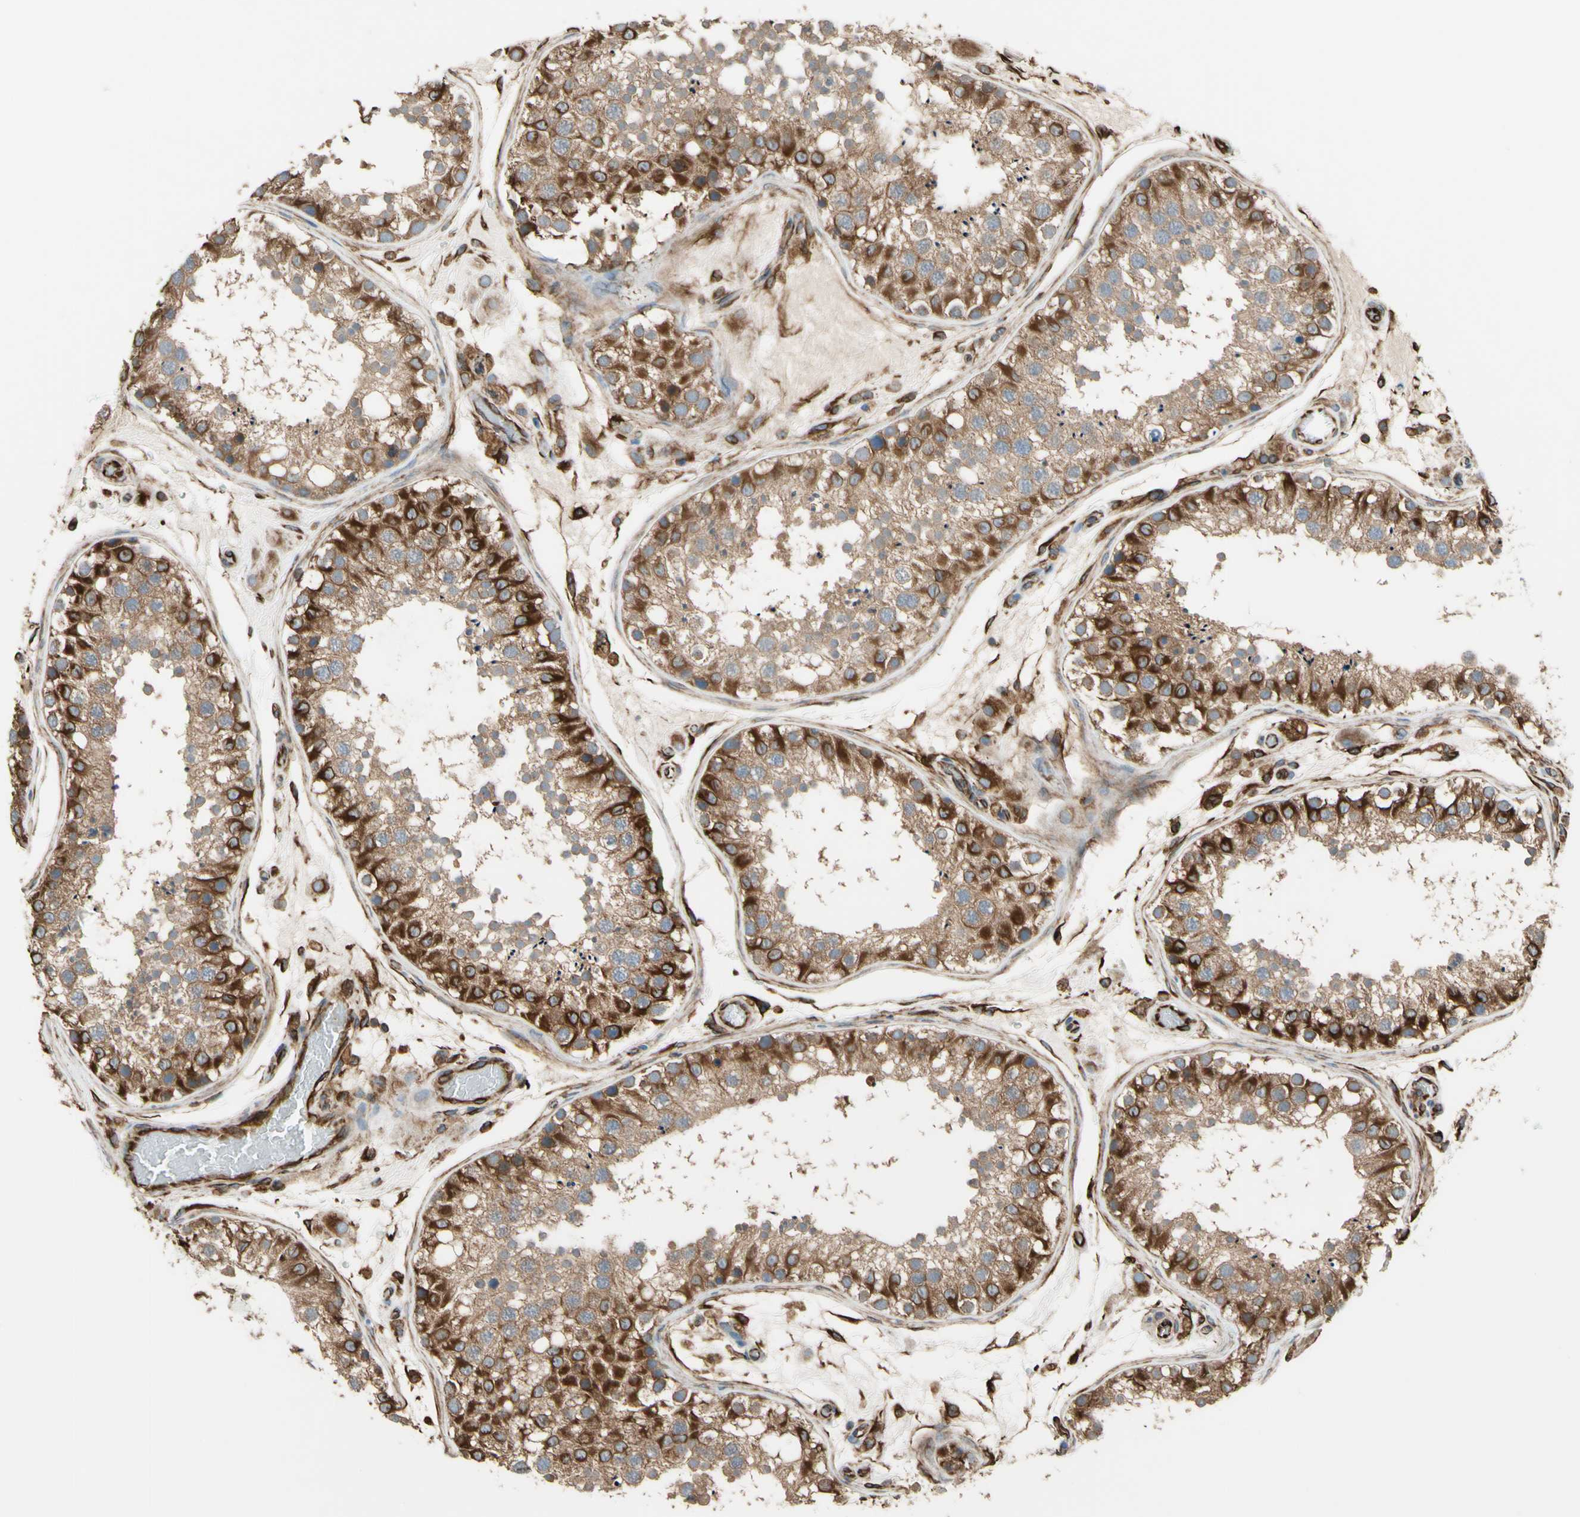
{"staining": {"intensity": "moderate", "quantity": "25%-75%", "location": "cytoplasmic/membranous"}, "tissue": "testis", "cell_type": "Cells in seminiferous ducts", "image_type": "normal", "snomed": [{"axis": "morphology", "description": "Normal tissue, NOS"}, {"axis": "topography", "description": "Testis"}, {"axis": "topography", "description": "Epididymis"}], "caption": "Protein analysis of unremarkable testis reveals moderate cytoplasmic/membranous positivity in approximately 25%-75% of cells in seminiferous ducts.", "gene": "TRAF2", "patient": {"sex": "male", "age": 26}}